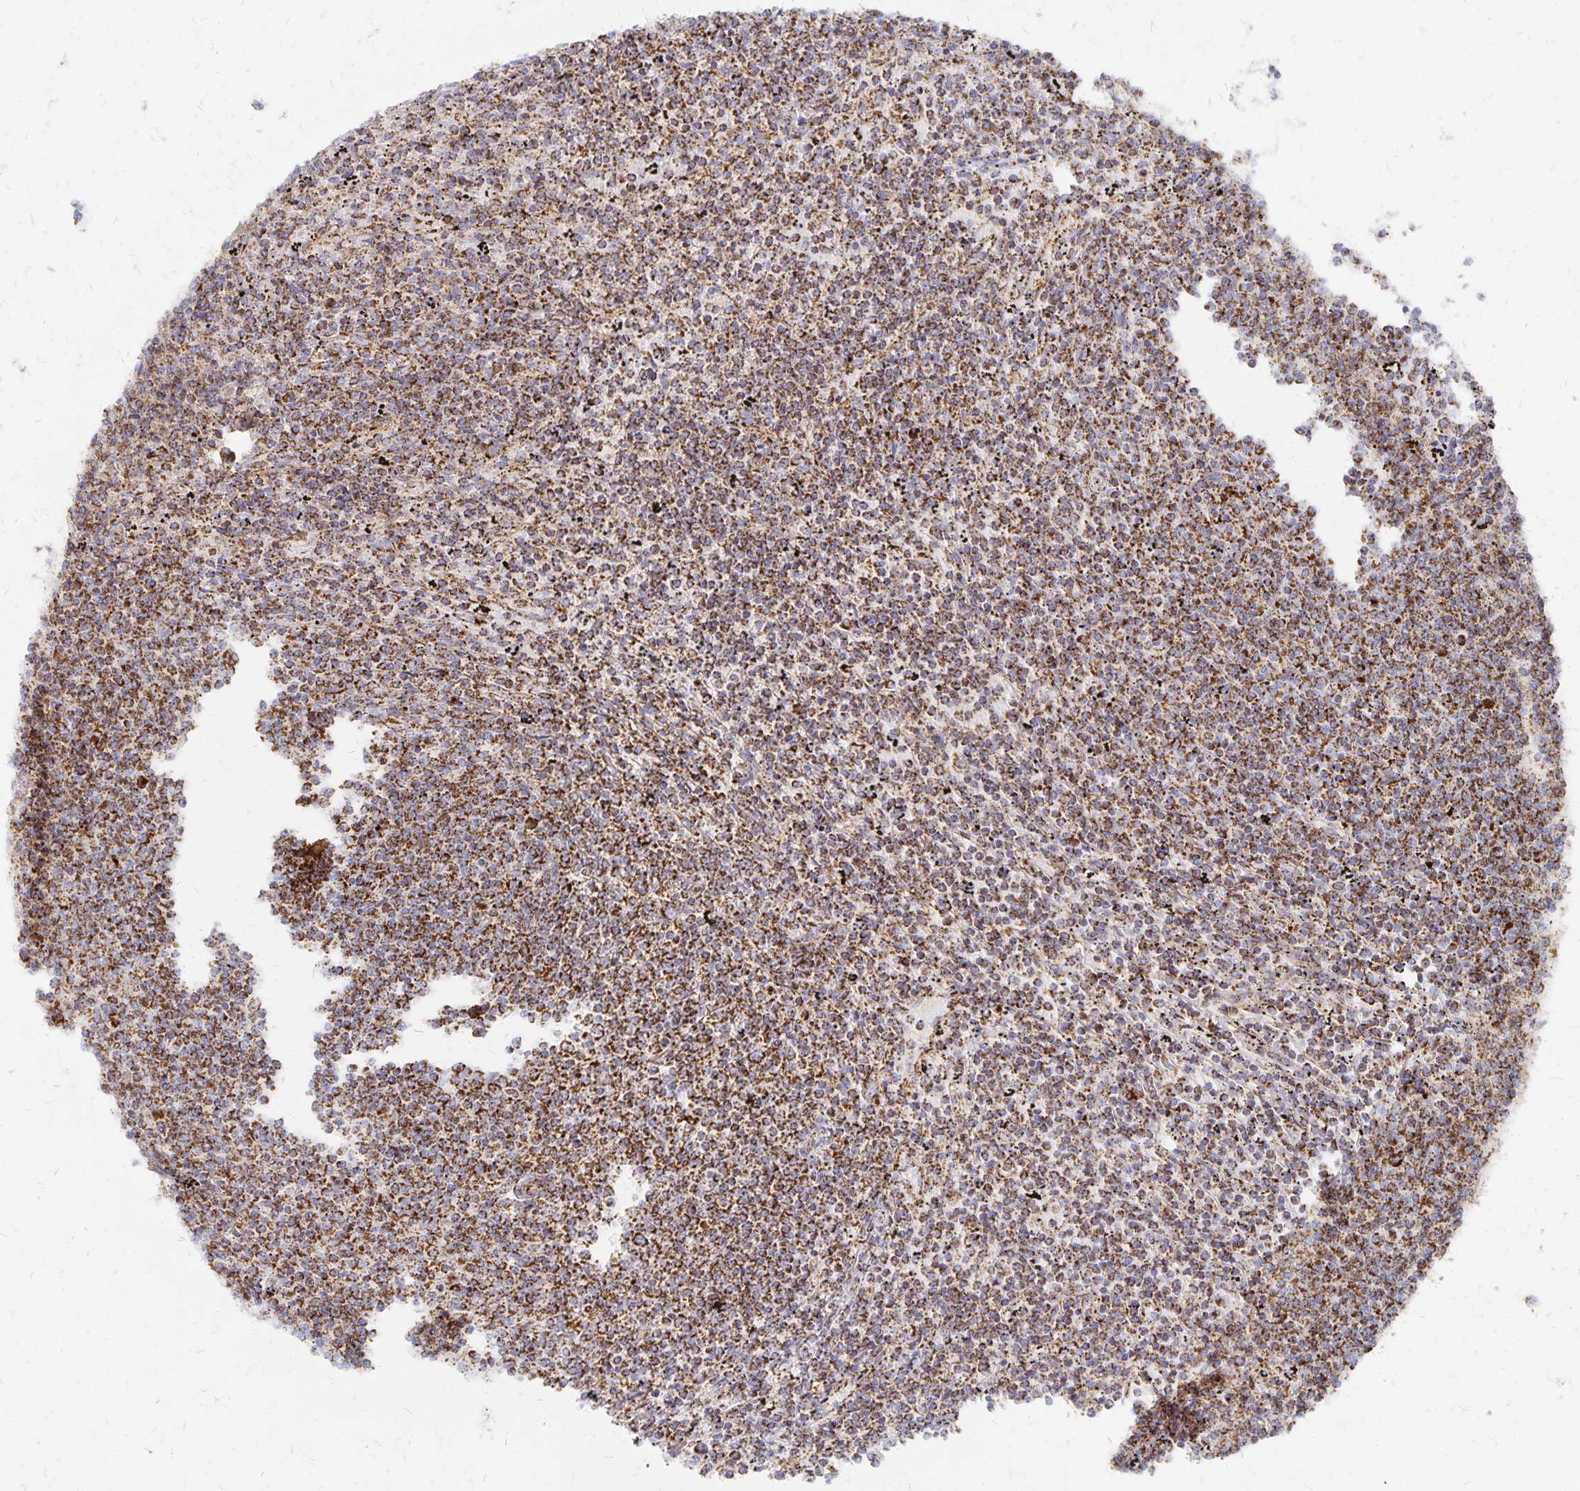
{"staining": {"intensity": "strong", "quantity": ">75%", "location": "cytoplasmic/membranous"}, "tissue": "lymphoma", "cell_type": "Tumor cells", "image_type": "cancer", "snomed": [{"axis": "morphology", "description": "Malignant lymphoma, non-Hodgkin's type, Low grade"}, {"axis": "topography", "description": "Spleen"}], "caption": "Immunohistochemistry staining of lymphoma, which demonstrates high levels of strong cytoplasmic/membranous expression in about >75% of tumor cells indicating strong cytoplasmic/membranous protein staining. The staining was performed using DAB (3,3'-diaminobenzidine) (brown) for protein detection and nuclei were counterstained in hematoxylin (blue).", "gene": "STOML2", "patient": {"sex": "female", "age": 50}}